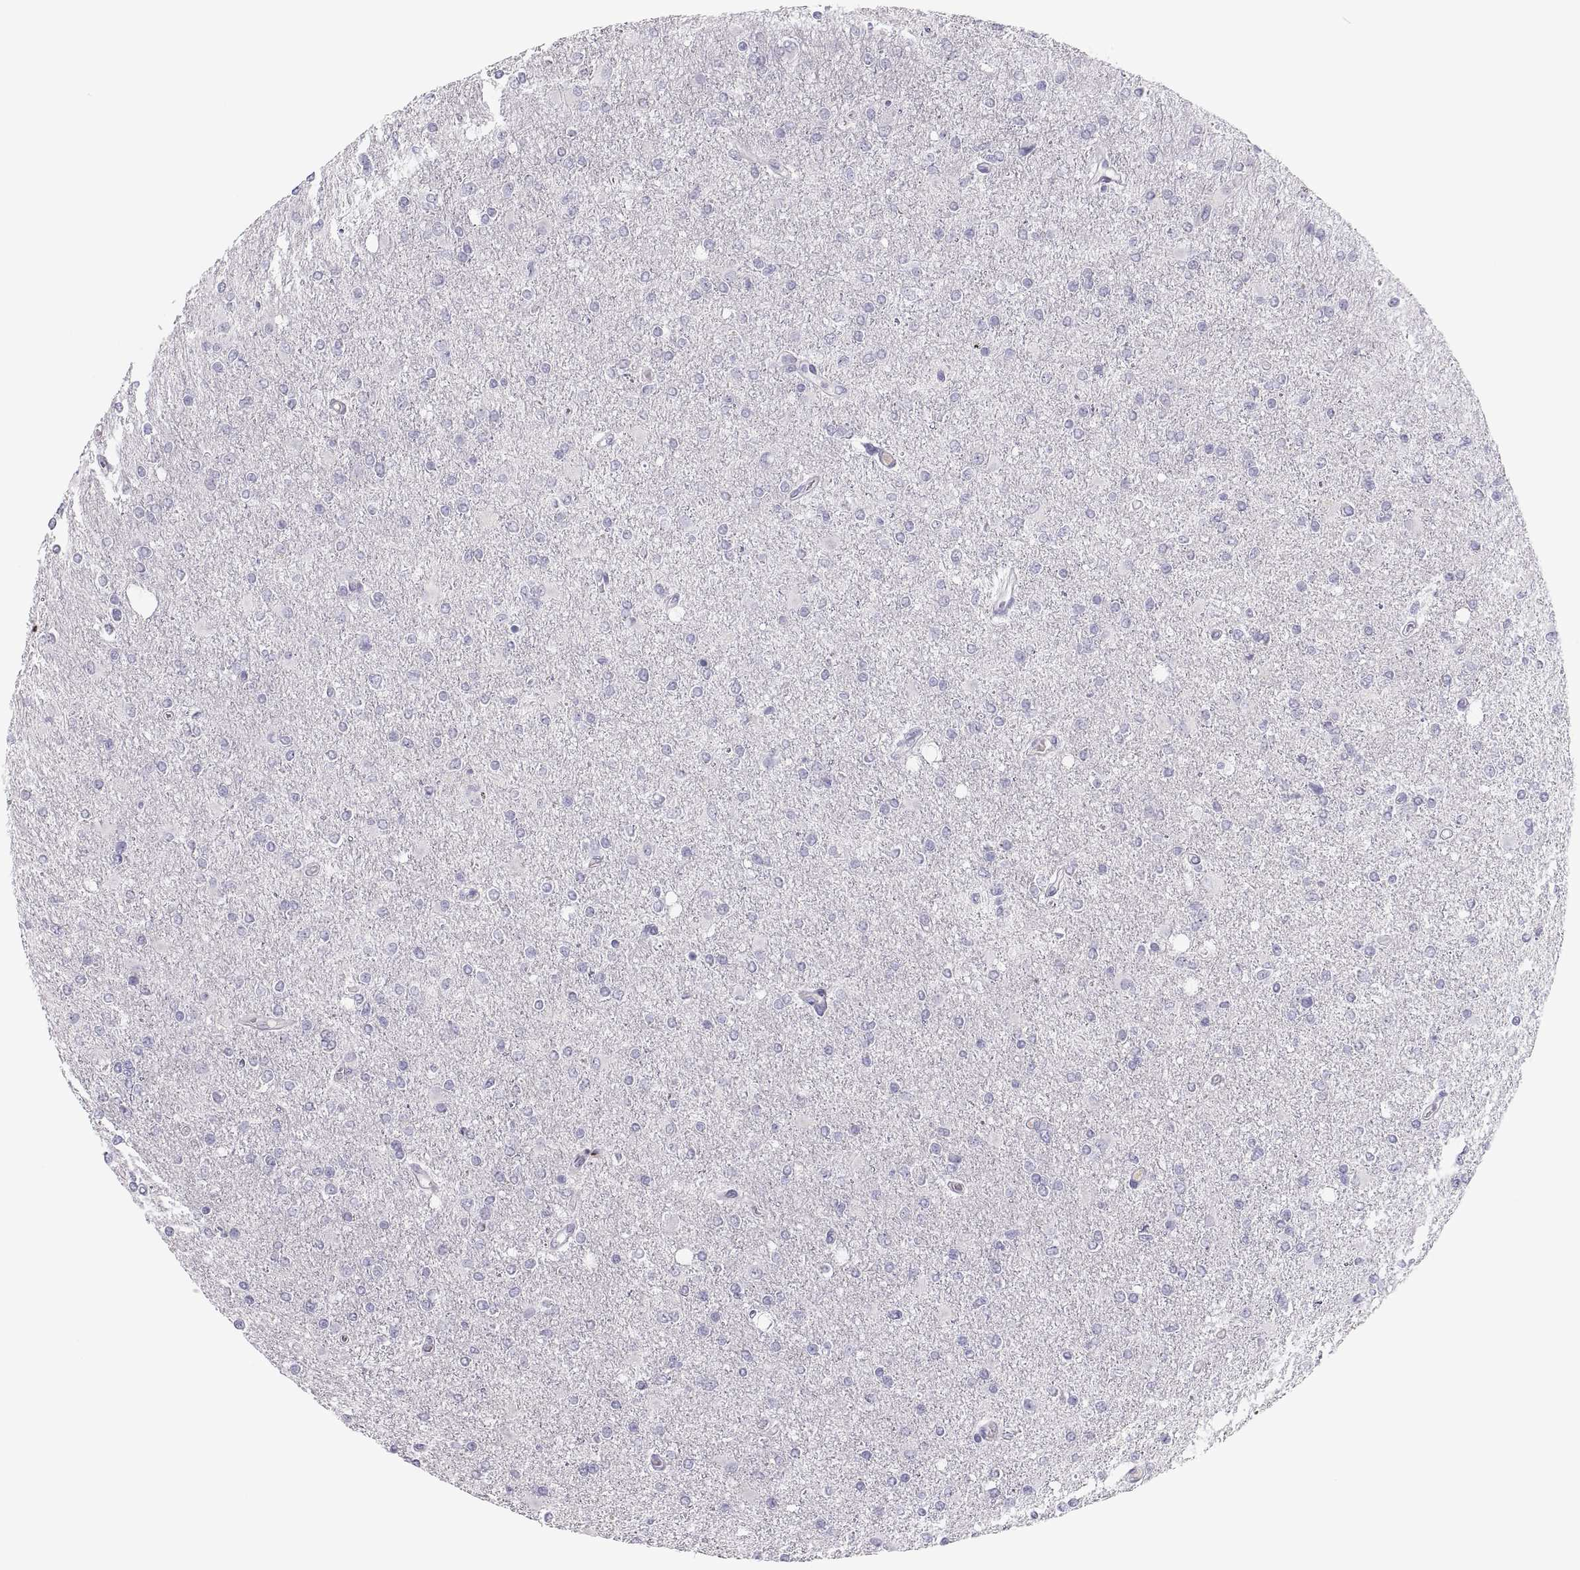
{"staining": {"intensity": "negative", "quantity": "none", "location": "none"}, "tissue": "glioma", "cell_type": "Tumor cells", "image_type": "cancer", "snomed": [{"axis": "morphology", "description": "Glioma, malignant, High grade"}, {"axis": "topography", "description": "Cerebral cortex"}], "caption": "The immunohistochemistry (IHC) photomicrograph has no significant staining in tumor cells of glioma tissue.", "gene": "MAGEB2", "patient": {"sex": "male", "age": 70}}